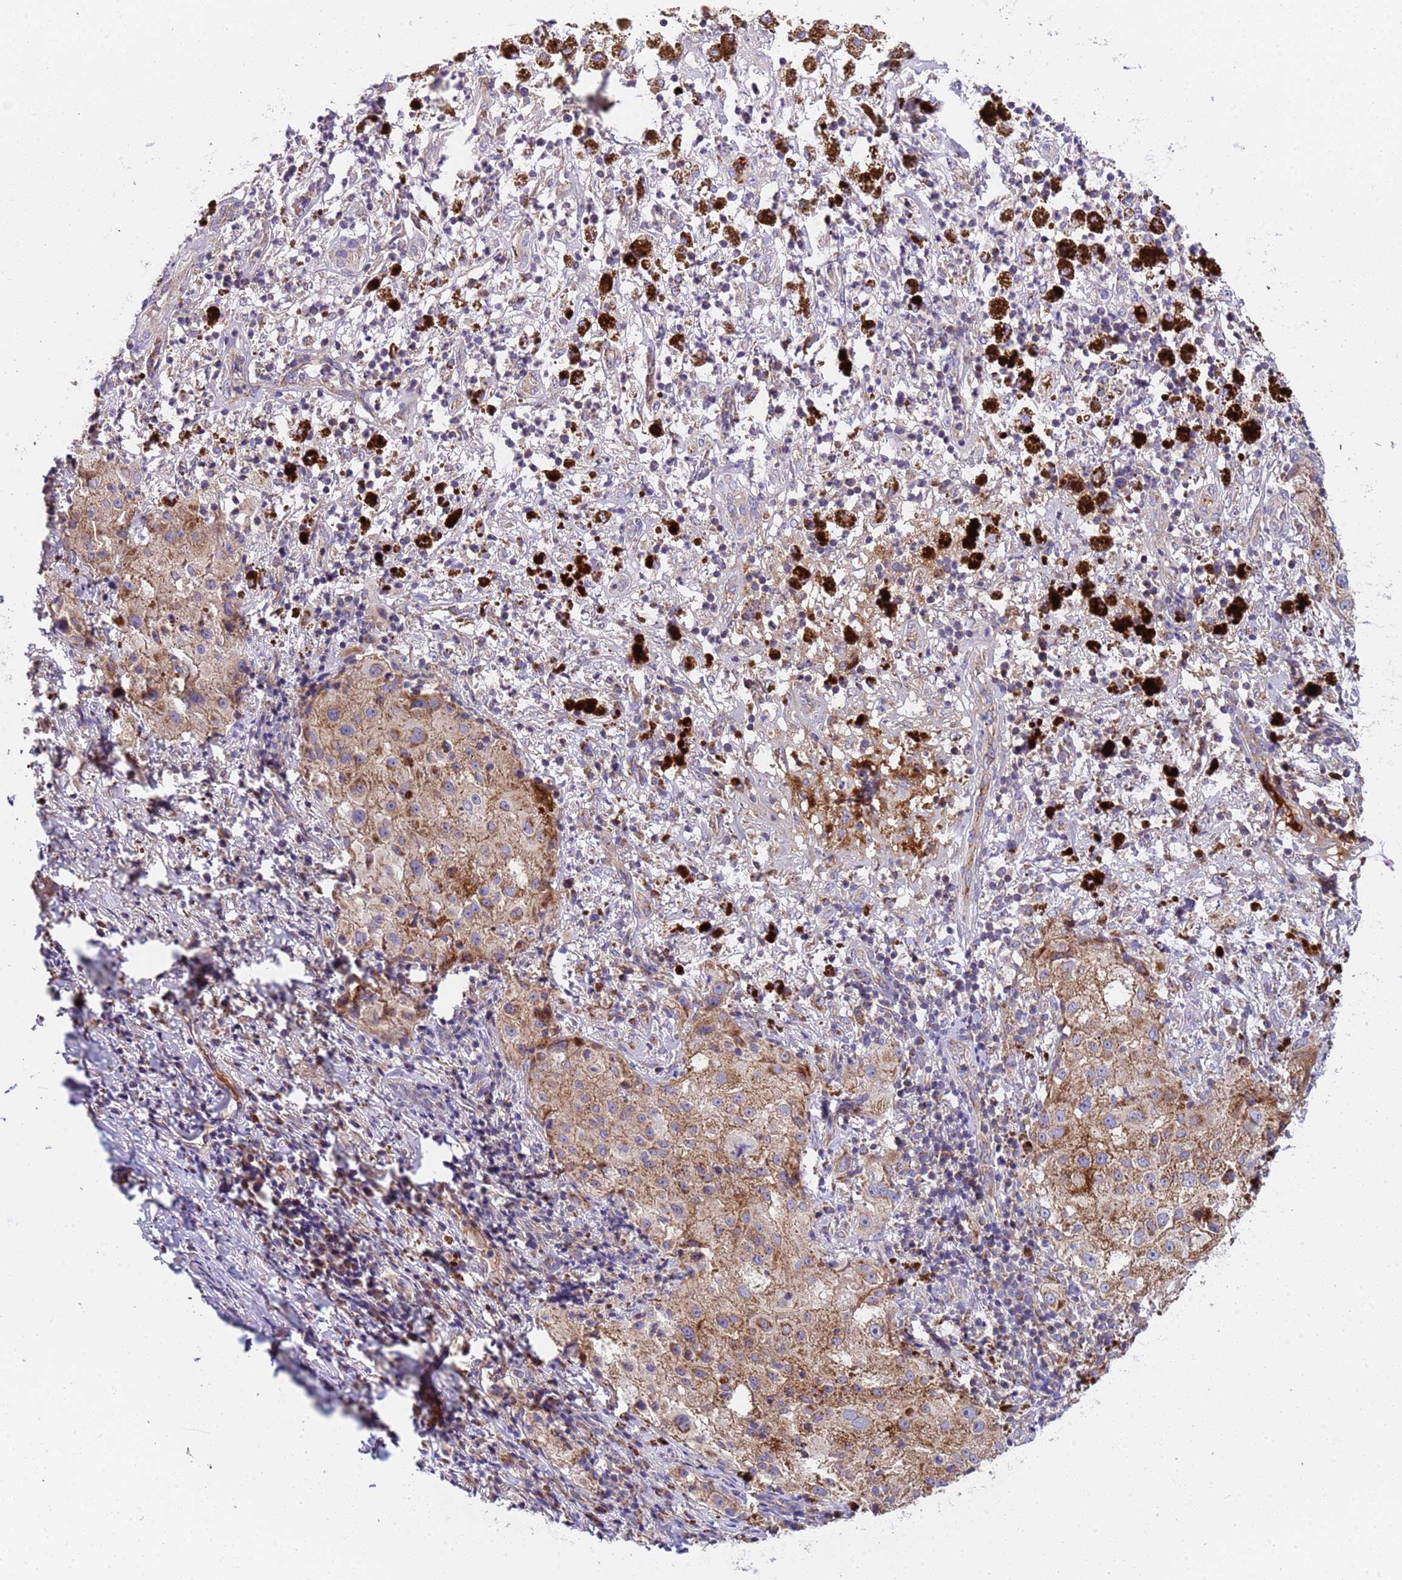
{"staining": {"intensity": "moderate", "quantity": ">75%", "location": "cytoplasmic/membranous"}, "tissue": "melanoma", "cell_type": "Tumor cells", "image_type": "cancer", "snomed": [{"axis": "morphology", "description": "Necrosis, NOS"}, {"axis": "morphology", "description": "Malignant melanoma, NOS"}, {"axis": "topography", "description": "Skin"}], "caption": "Melanoma stained with DAB immunohistochemistry exhibits medium levels of moderate cytoplasmic/membranous positivity in about >75% of tumor cells.", "gene": "TMEM126A", "patient": {"sex": "female", "age": 87}}